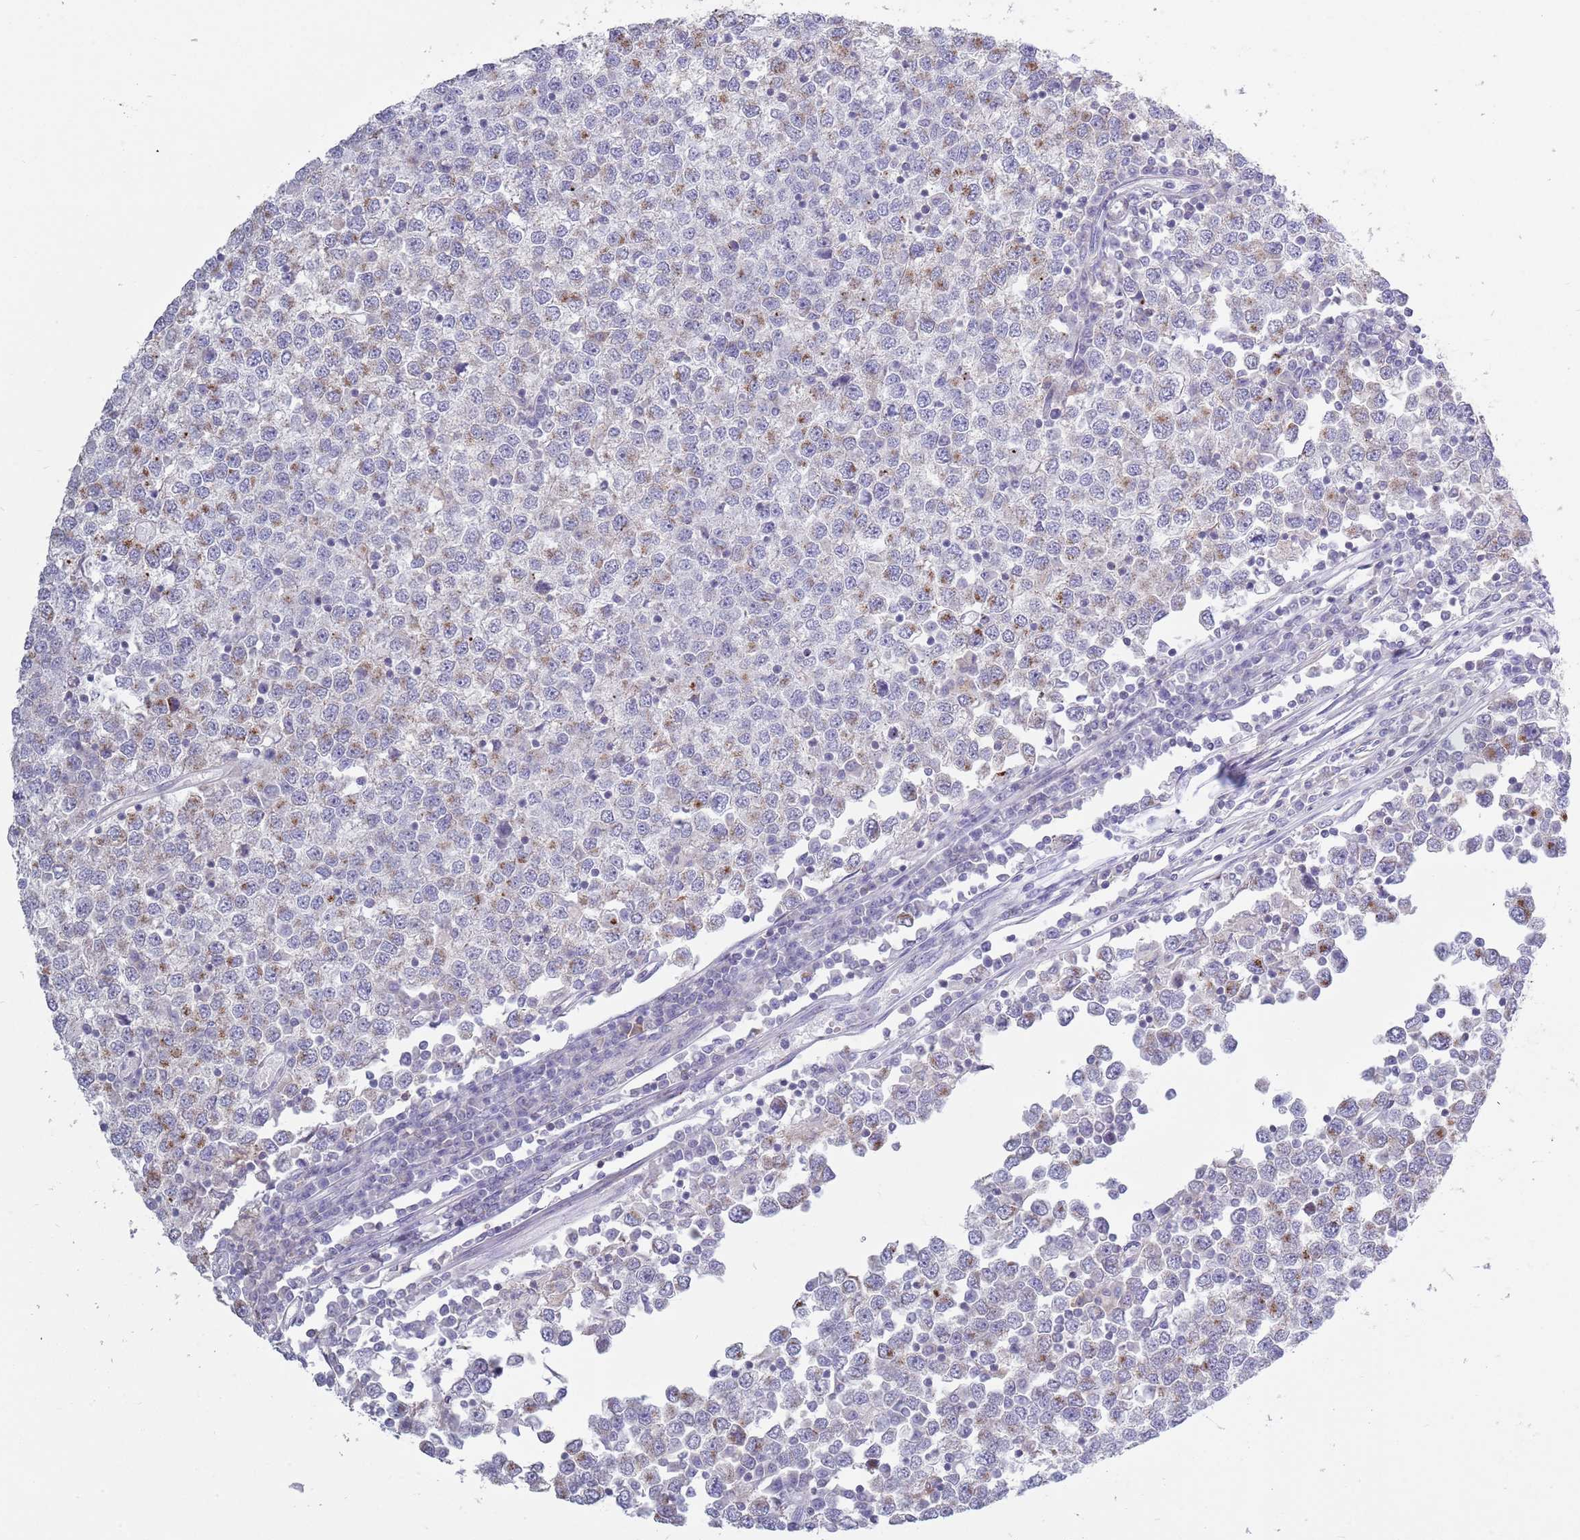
{"staining": {"intensity": "moderate", "quantity": "<25%", "location": "cytoplasmic/membranous"}, "tissue": "testis cancer", "cell_type": "Tumor cells", "image_type": "cancer", "snomed": [{"axis": "morphology", "description": "Seminoma, NOS"}, {"axis": "topography", "description": "Testis"}], "caption": "Testis seminoma tissue exhibits moderate cytoplasmic/membranous positivity in about <25% of tumor cells, visualized by immunohistochemistry. (Brightfield microscopy of DAB IHC at high magnification).", "gene": "ACSBG1", "patient": {"sex": "male", "age": 65}}